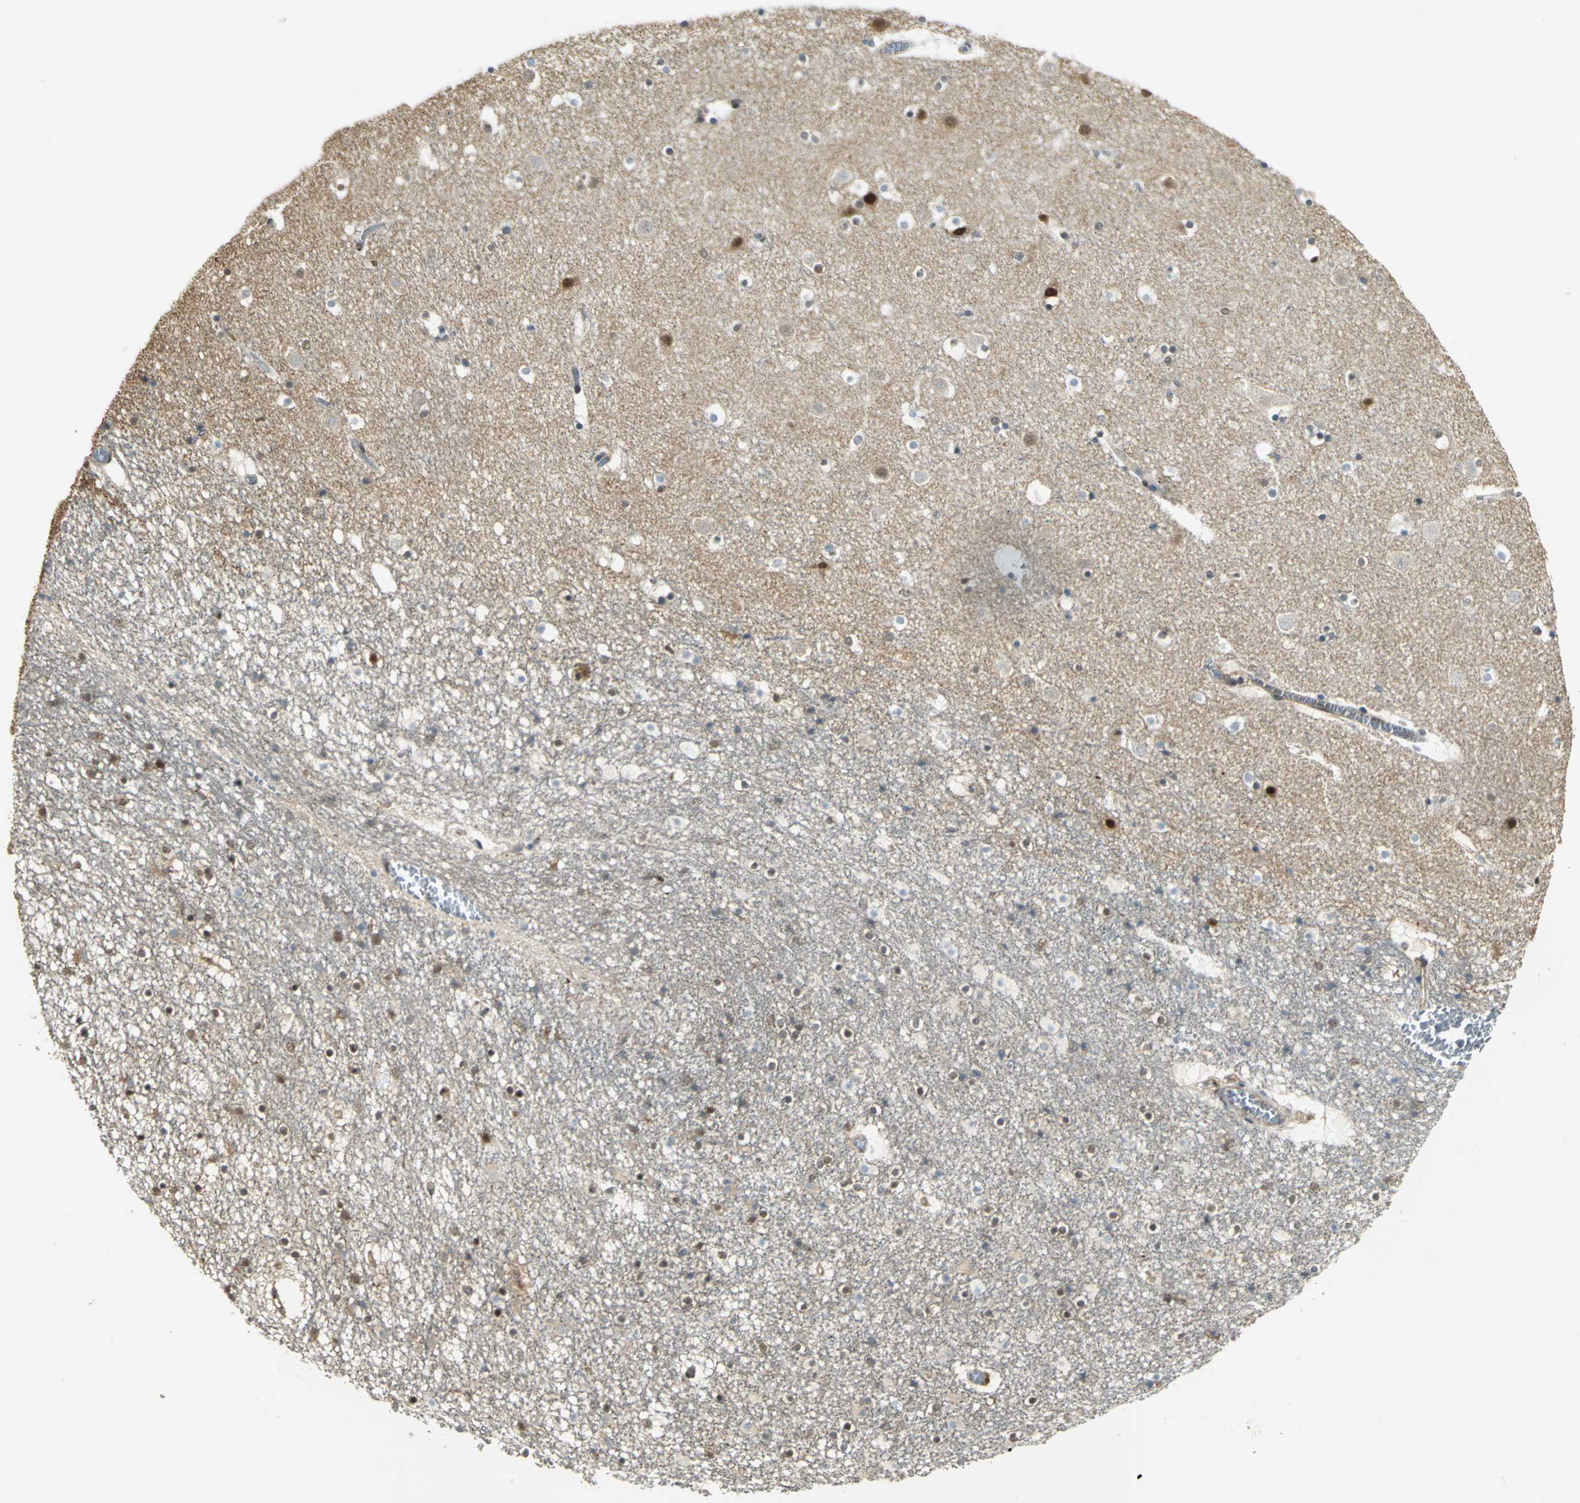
{"staining": {"intensity": "moderate", "quantity": "25%-75%", "location": "cytoplasmic/membranous,nuclear"}, "tissue": "caudate", "cell_type": "Glial cells", "image_type": "normal", "snomed": [{"axis": "morphology", "description": "Normal tissue, NOS"}, {"axis": "topography", "description": "Lateral ventricle wall"}], "caption": "Glial cells reveal medium levels of moderate cytoplasmic/membranous,nuclear expression in about 25%-75% of cells in unremarkable human caudate. The protein is stained brown, and the nuclei are stained in blue (DAB IHC with brightfield microscopy, high magnification).", "gene": "DDX5", "patient": {"sex": "male", "age": 45}}